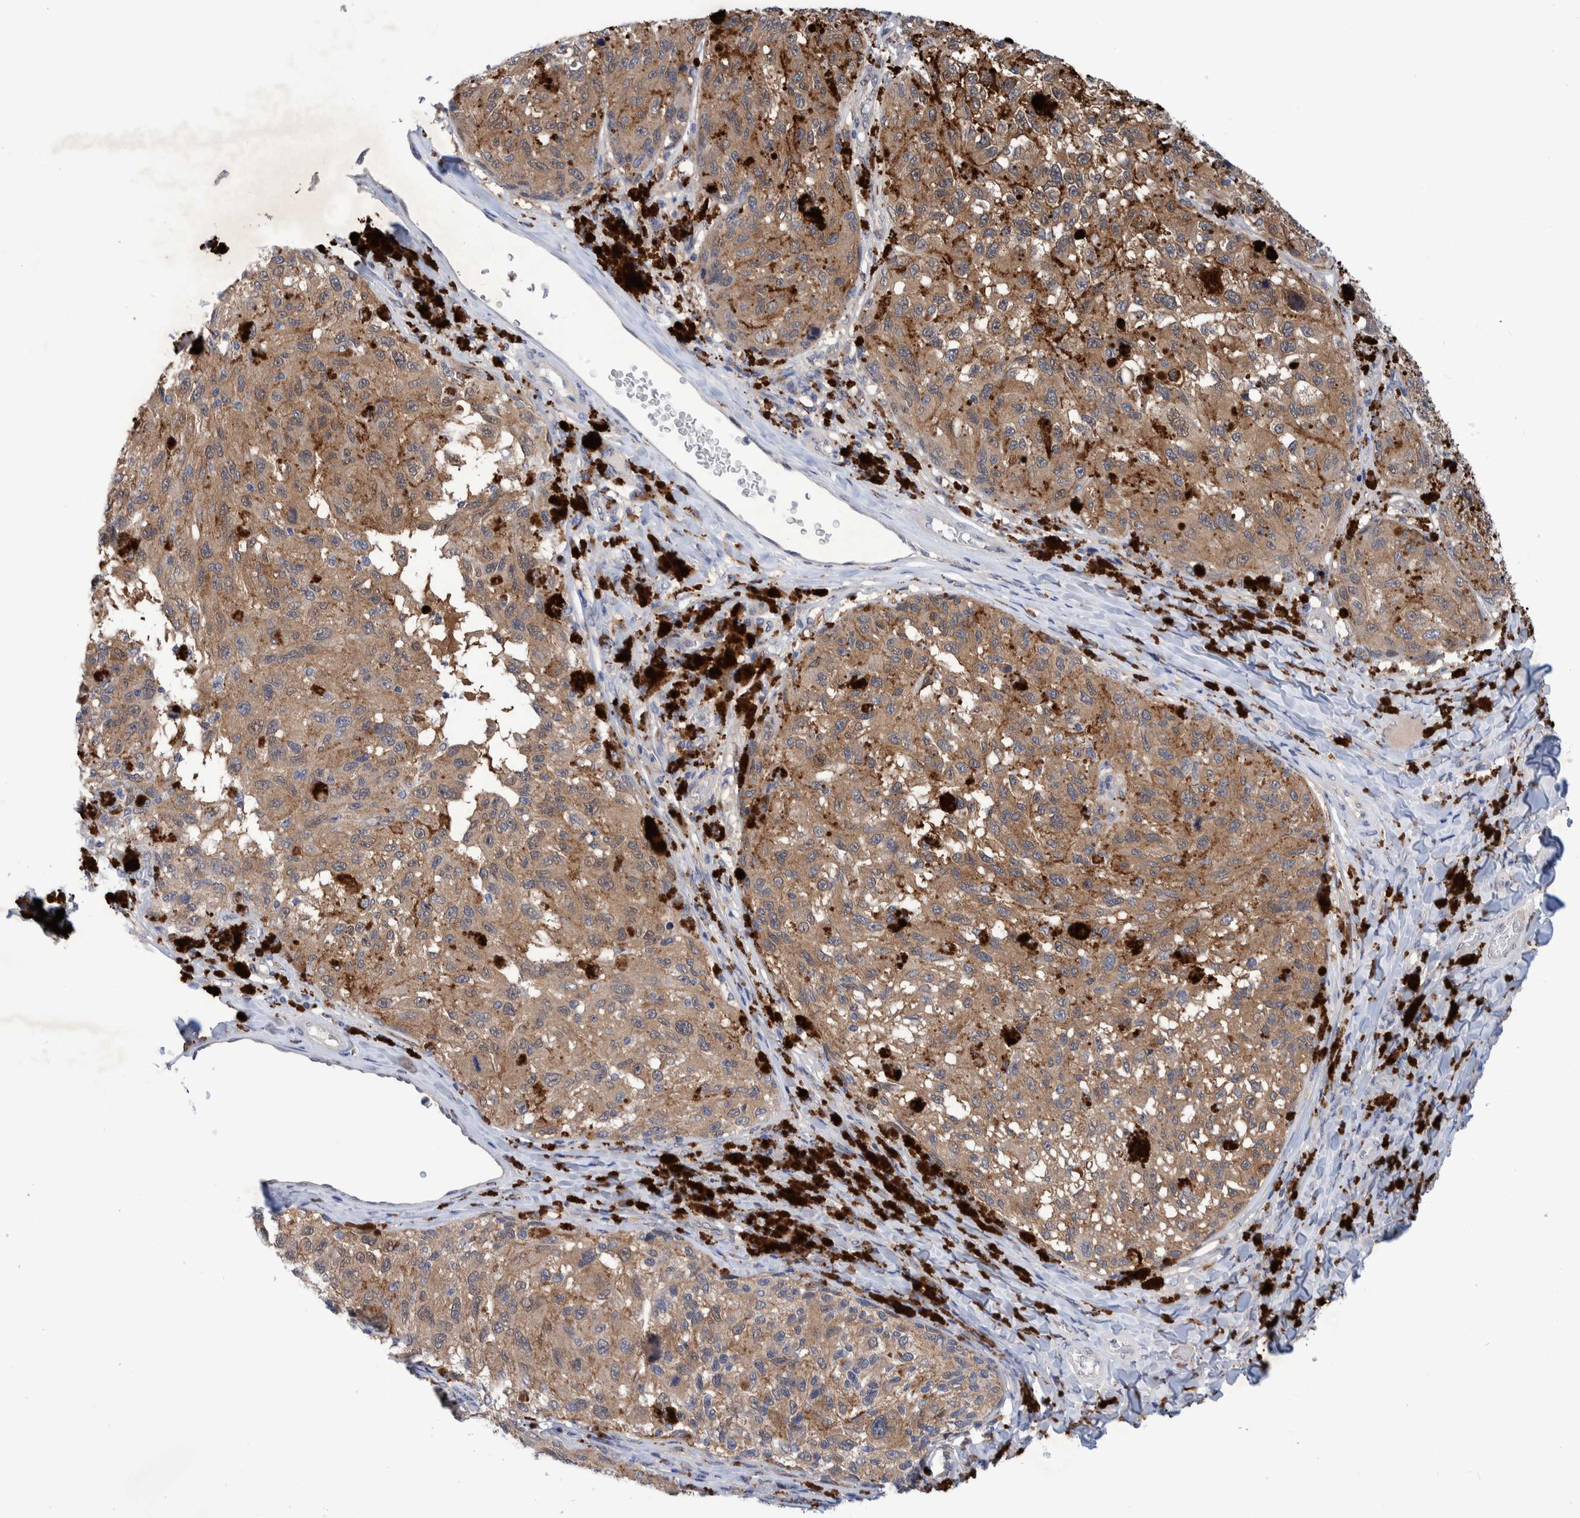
{"staining": {"intensity": "moderate", "quantity": ">75%", "location": "cytoplasmic/membranous"}, "tissue": "melanoma", "cell_type": "Tumor cells", "image_type": "cancer", "snomed": [{"axis": "morphology", "description": "Malignant melanoma, NOS"}, {"axis": "topography", "description": "Skin"}], "caption": "Protein positivity by IHC exhibits moderate cytoplasmic/membranous expression in about >75% of tumor cells in melanoma.", "gene": "PFAS", "patient": {"sex": "female", "age": 73}}